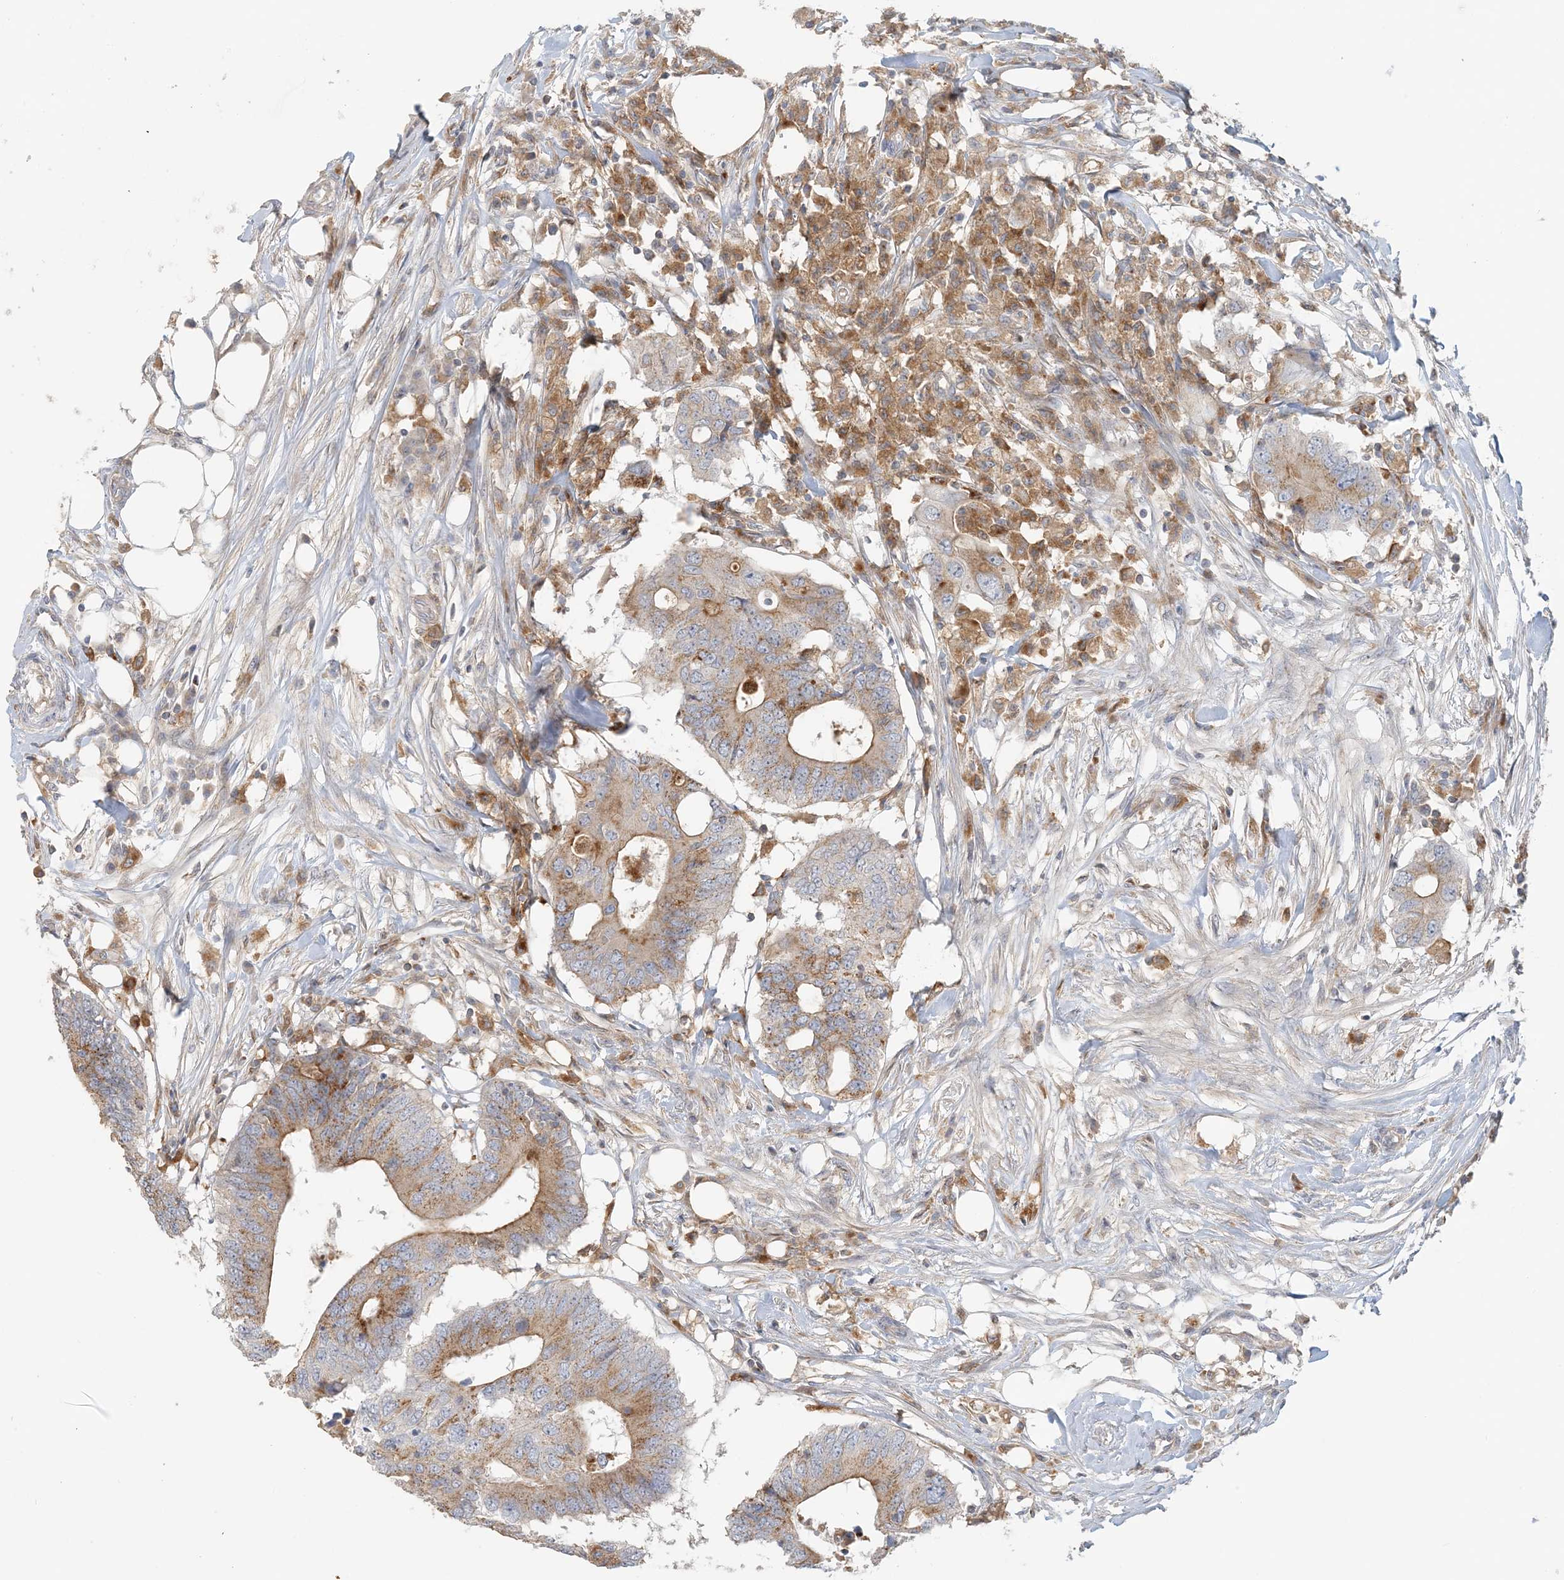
{"staining": {"intensity": "moderate", "quantity": ">75%", "location": "cytoplasmic/membranous"}, "tissue": "colorectal cancer", "cell_type": "Tumor cells", "image_type": "cancer", "snomed": [{"axis": "morphology", "description": "Adenocarcinoma, NOS"}, {"axis": "topography", "description": "Colon"}], "caption": "Human colorectal cancer (adenocarcinoma) stained for a protein (brown) reveals moderate cytoplasmic/membranous positive expression in approximately >75% of tumor cells.", "gene": "SPPL2A", "patient": {"sex": "male", "age": 71}}